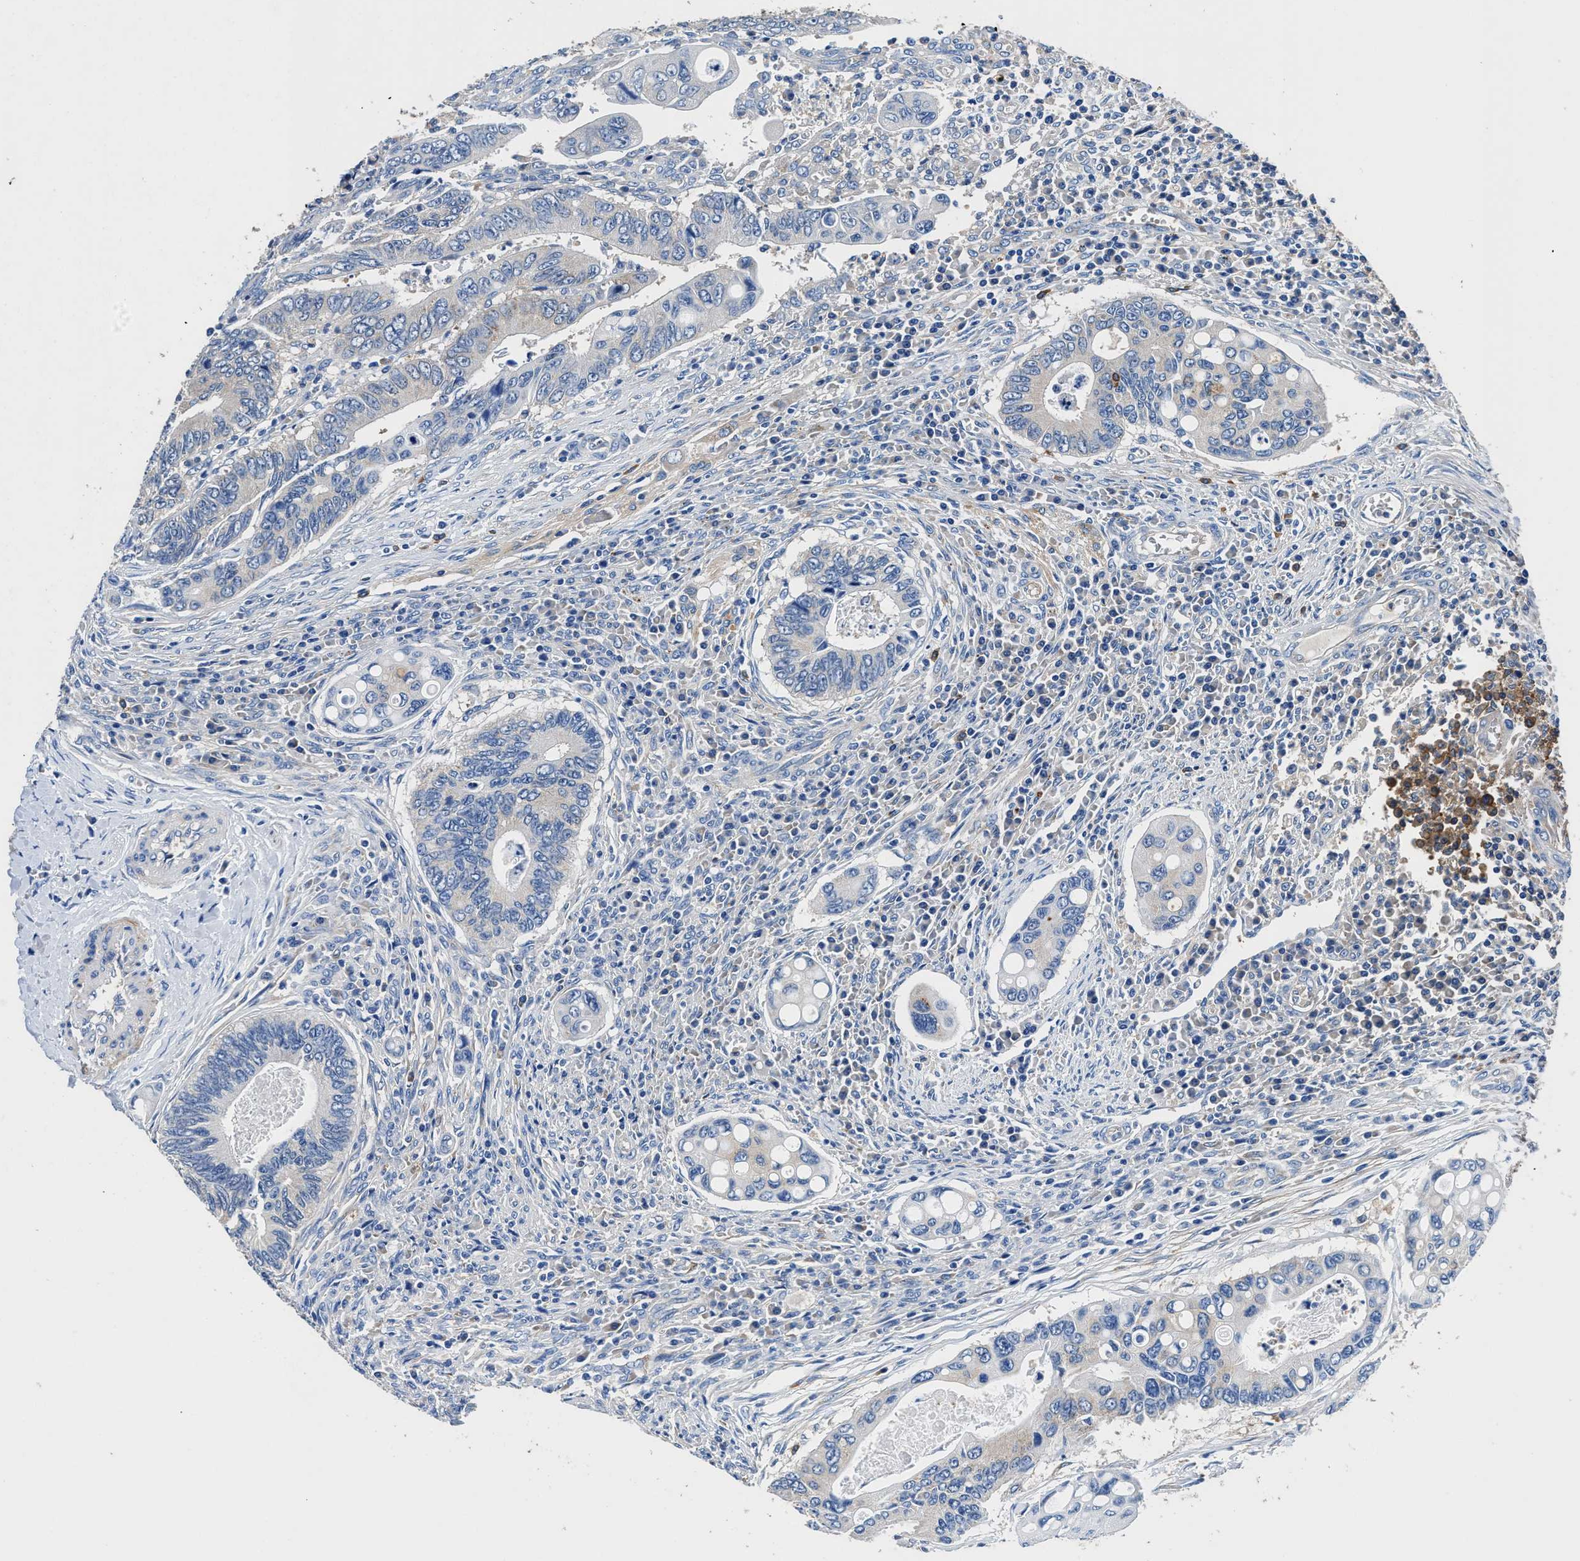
{"staining": {"intensity": "negative", "quantity": "none", "location": "none"}, "tissue": "colorectal cancer", "cell_type": "Tumor cells", "image_type": "cancer", "snomed": [{"axis": "morphology", "description": "Inflammation, NOS"}, {"axis": "morphology", "description": "Adenocarcinoma, NOS"}, {"axis": "topography", "description": "Colon"}], "caption": "DAB immunohistochemical staining of human colorectal cancer shows no significant expression in tumor cells.", "gene": "NEU1", "patient": {"sex": "male", "age": 72}}